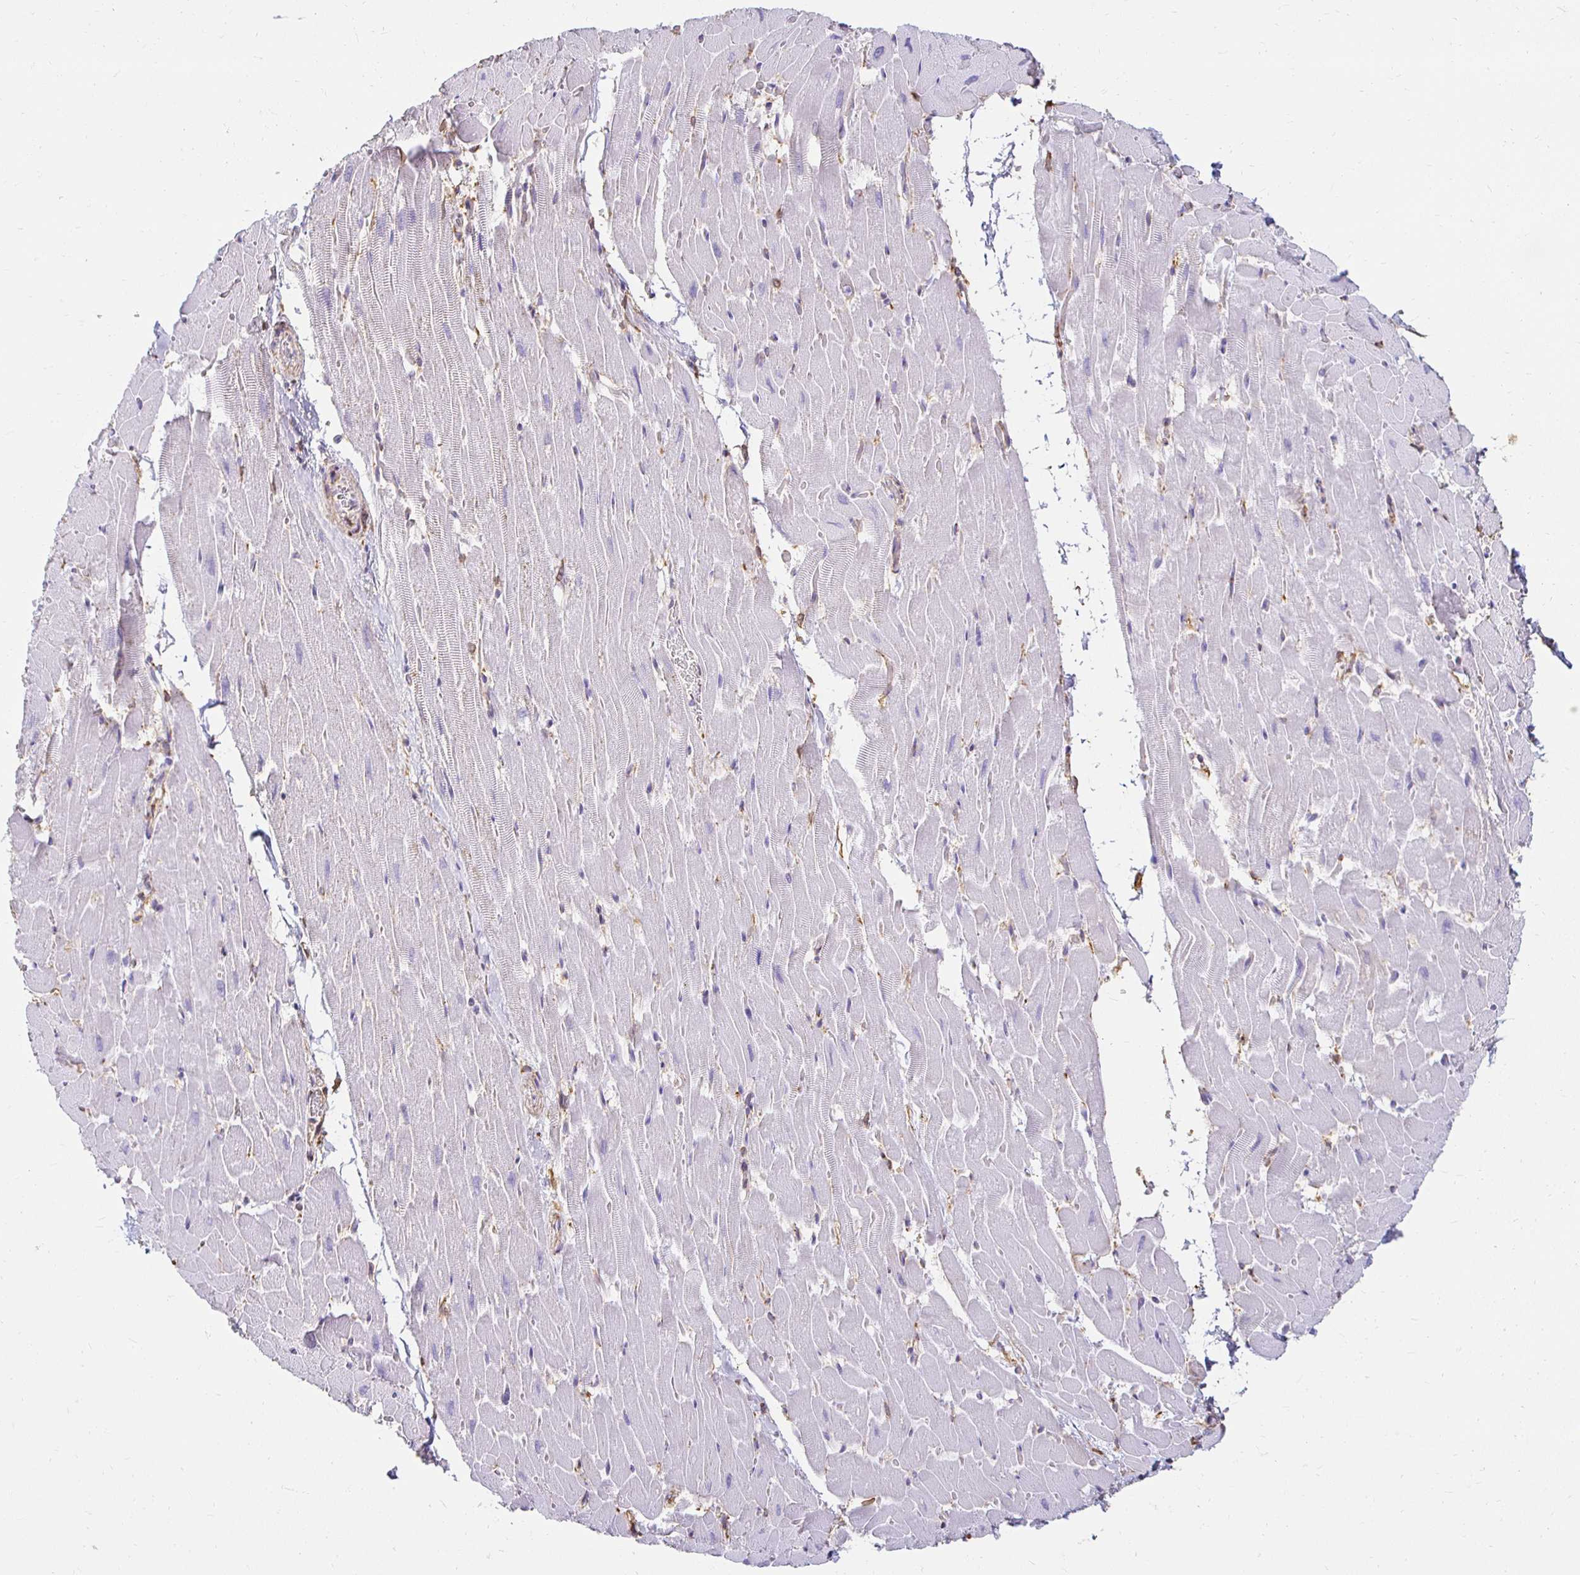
{"staining": {"intensity": "negative", "quantity": "none", "location": "none"}, "tissue": "heart muscle", "cell_type": "Cardiomyocytes", "image_type": "normal", "snomed": [{"axis": "morphology", "description": "Normal tissue, NOS"}, {"axis": "topography", "description": "Heart"}], "caption": "Immunohistochemistry of normal heart muscle shows no expression in cardiomyocytes.", "gene": "TAS1R3", "patient": {"sex": "male", "age": 37}}